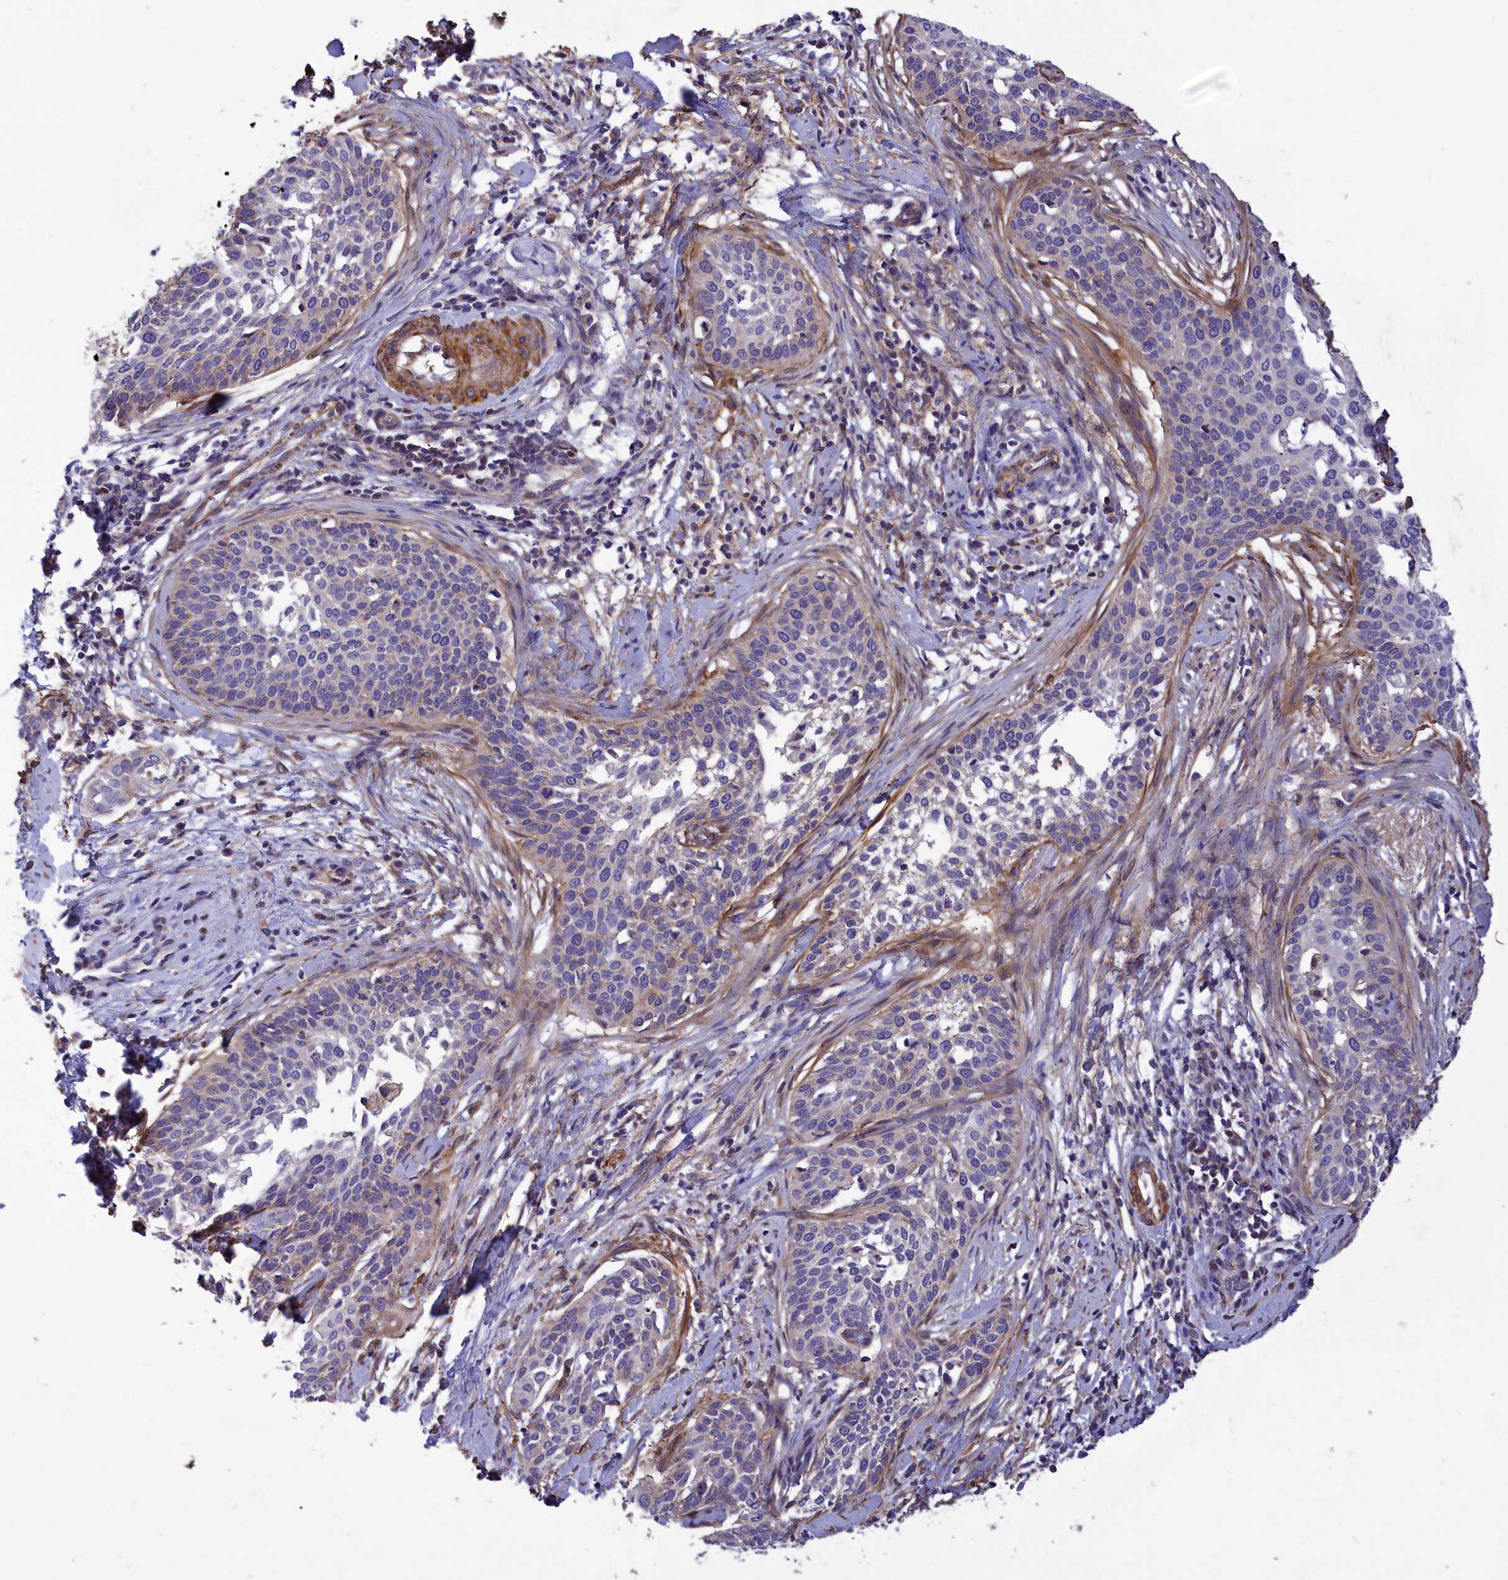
{"staining": {"intensity": "moderate", "quantity": "<25%", "location": "cytoplasmic/membranous"}, "tissue": "cervical cancer", "cell_type": "Tumor cells", "image_type": "cancer", "snomed": [{"axis": "morphology", "description": "Squamous cell carcinoma, NOS"}, {"axis": "topography", "description": "Cervix"}], "caption": "A high-resolution photomicrograph shows immunohistochemistry staining of cervical cancer, which displays moderate cytoplasmic/membranous staining in approximately <25% of tumor cells.", "gene": "AMDHD2", "patient": {"sex": "female", "age": 44}}